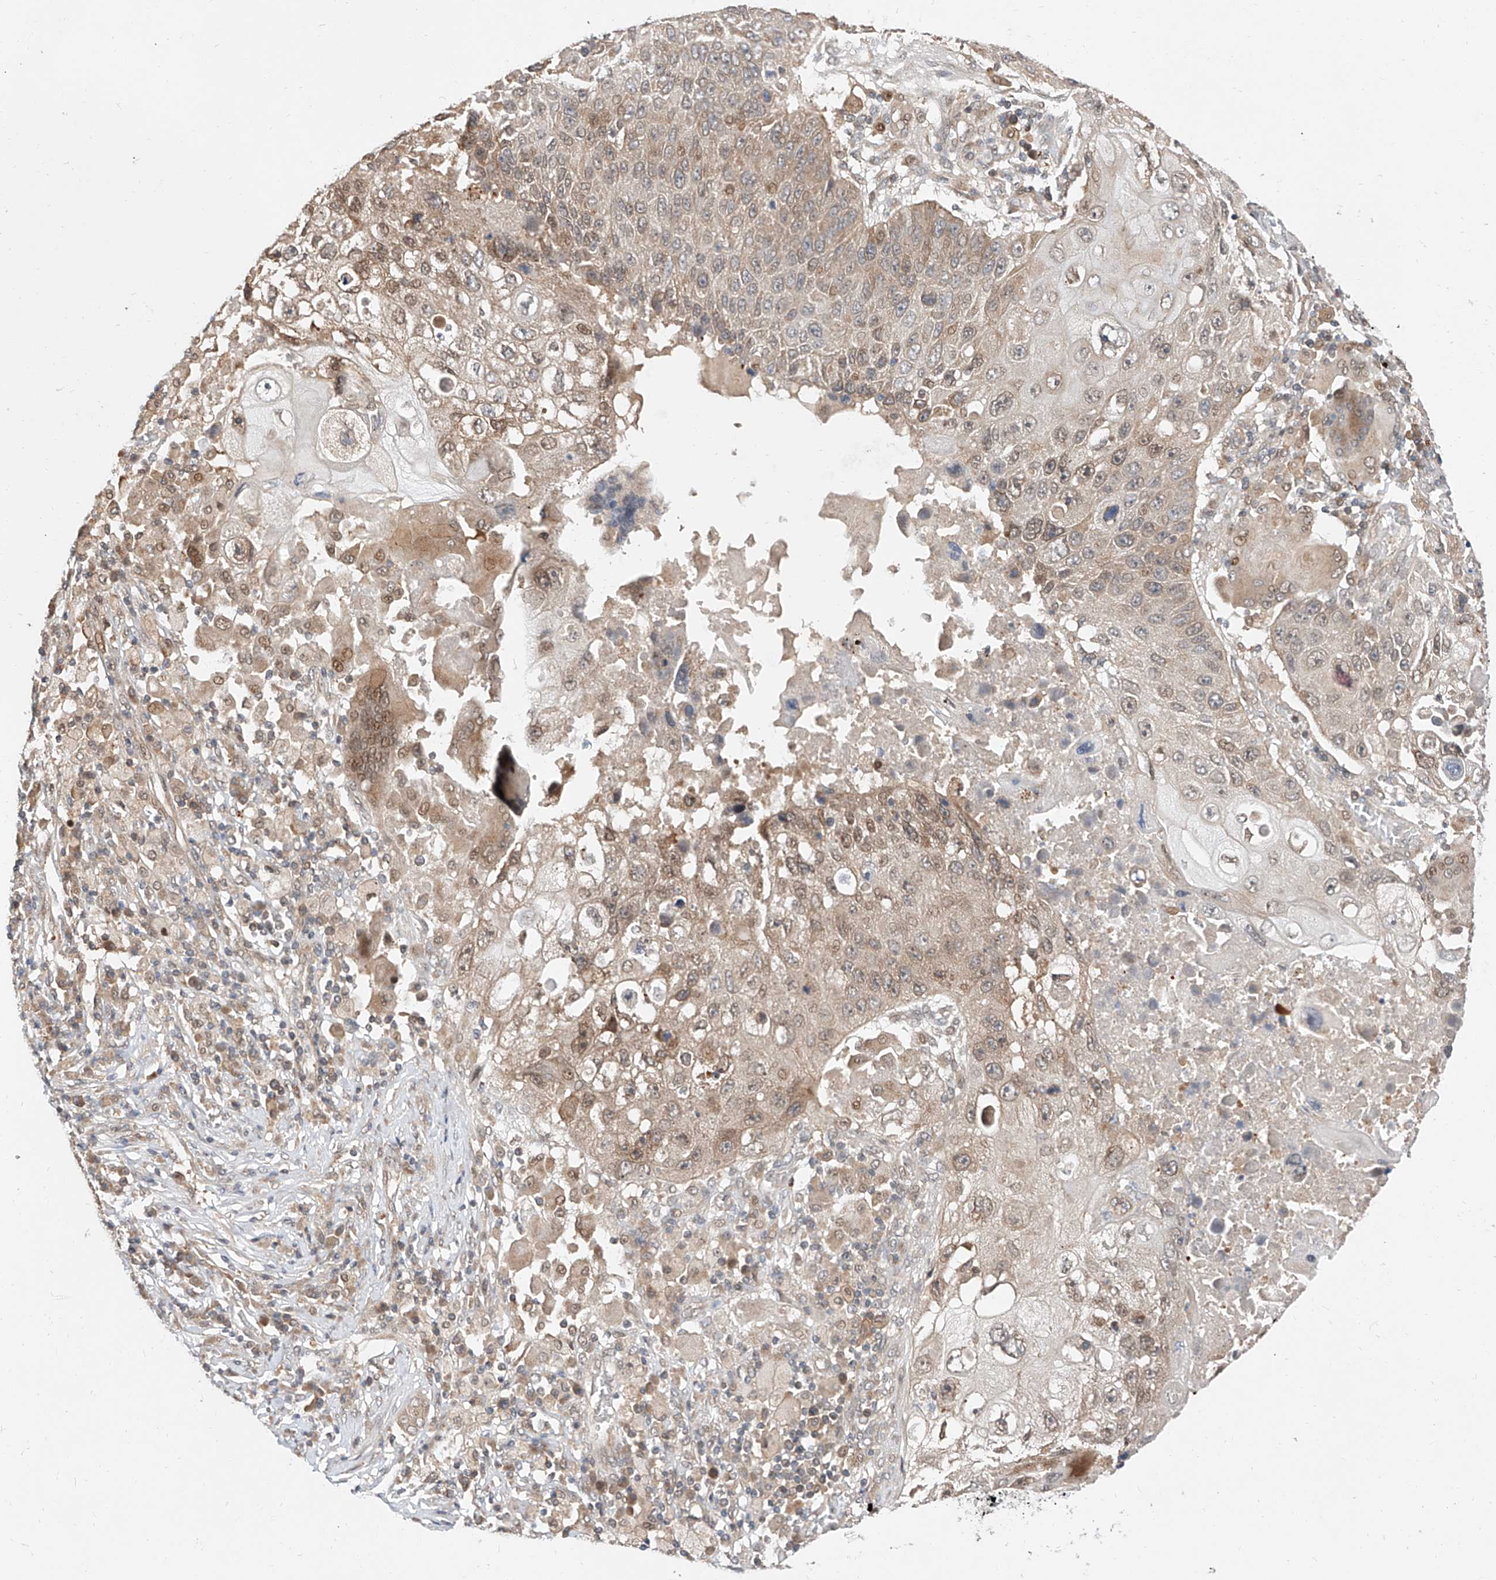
{"staining": {"intensity": "weak", "quantity": "25%-75%", "location": "cytoplasmic/membranous,nuclear"}, "tissue": "lung cancer", "cell_type": "Tumor cells", "image_type": "cancer", "snomed": [{"axis": "morphology", "description": "Squamous cell carcinoma, NOS"}, {"axis": "topography", "description": "Lung"}], "caption": "Immunohistochemical staining of squamous cell carcinoma (lung) reveals weak cytoplasmic/membranous and nuclear protein positivity in about 25%-75% of tumor cells. Immunohistochemistry (ihc) stains the protein of interest in brown and the nuclei are stained blue.", "gene": "DIRAS3", "patient": {"sex": "male", "age": 61}}